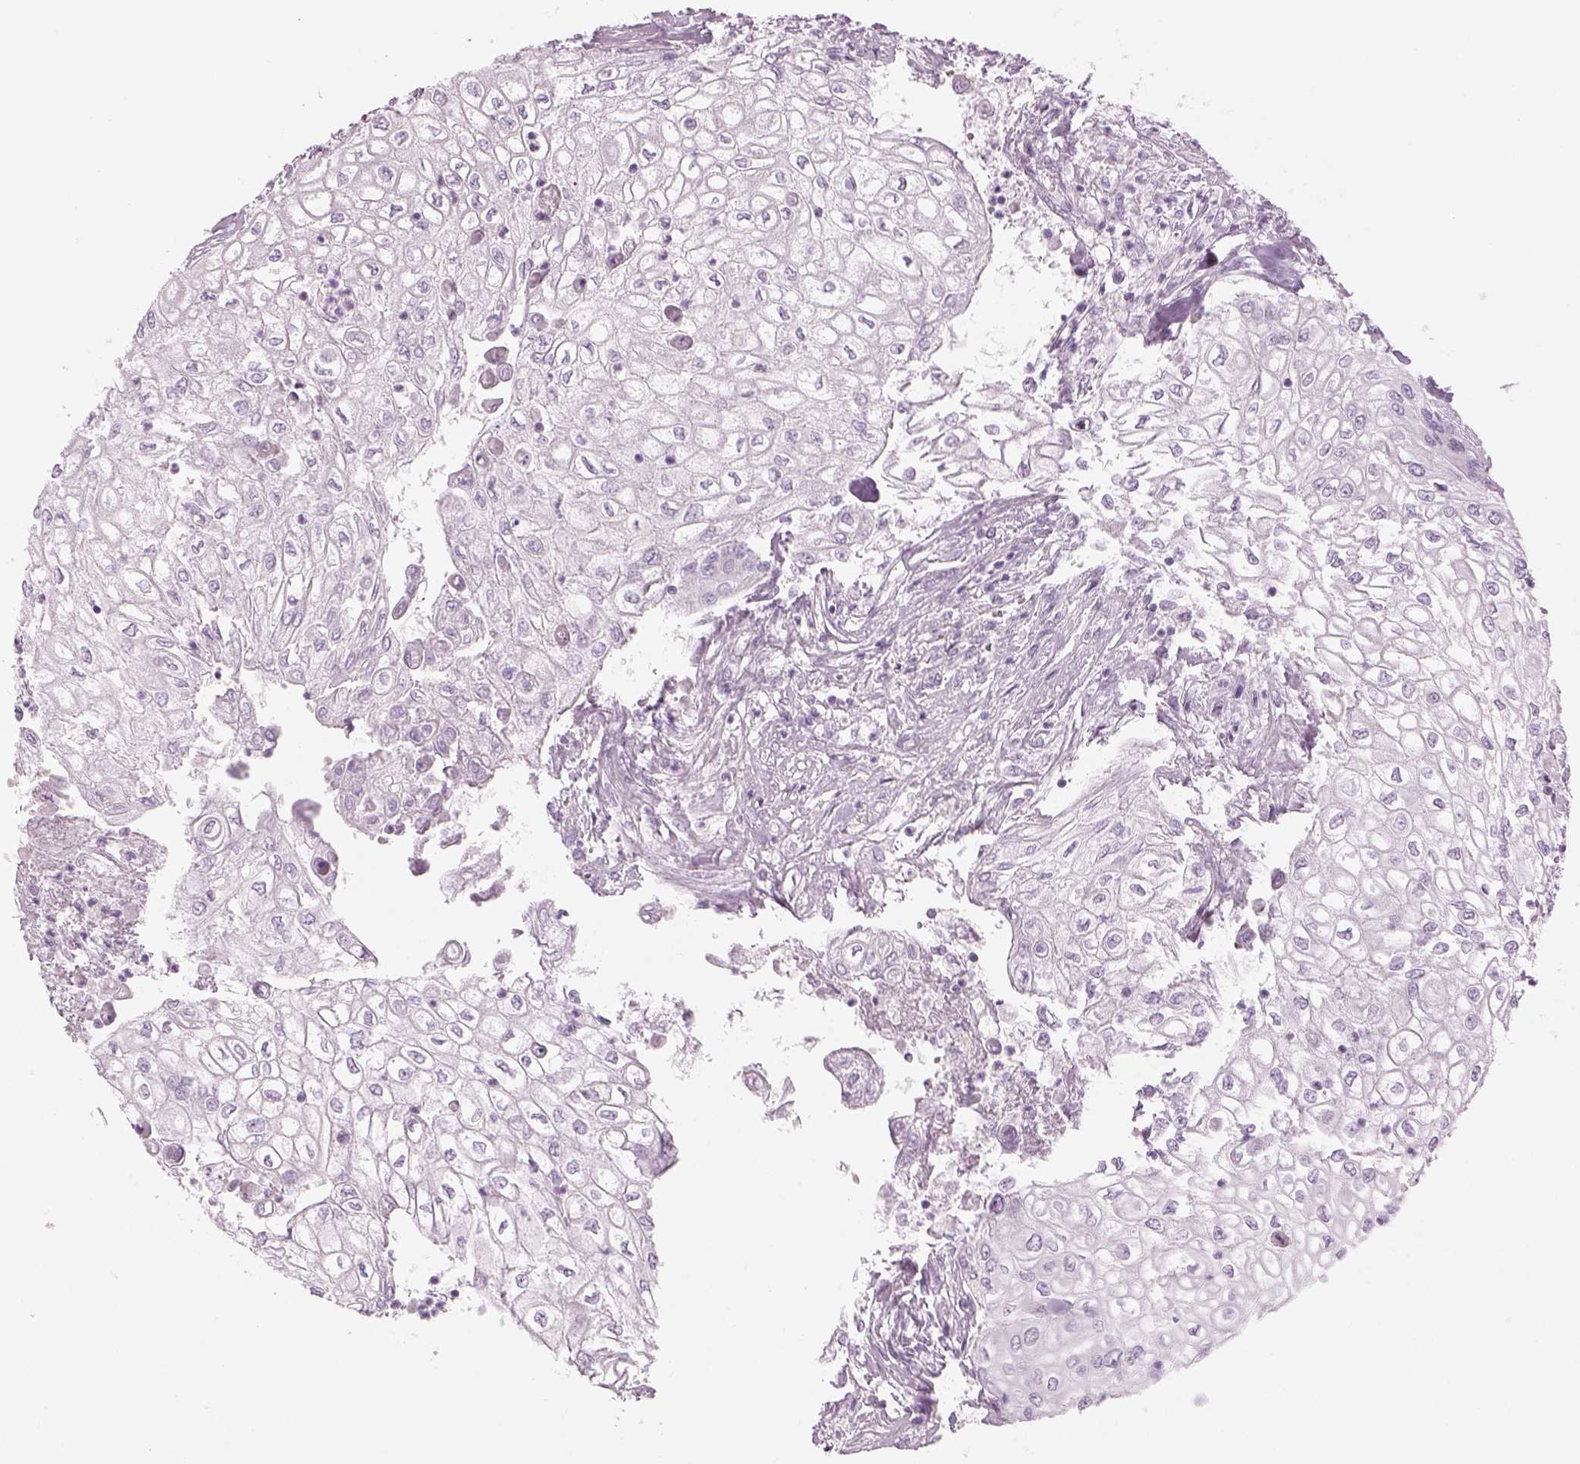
{"staining": {"intensity": "negative", "quantity": "none", "location": "none"}, "tissue": "urothelial cancer", "cell_type": "Tumor cells", "image_type": "cancer", "snomed": [{"axis": "morphology", "description": "Urothelial carcinoma, High grade"}, {"axis": "topography", "description": "Urinary bladder"}], "caption": "Tumor cells are negative for brown protein staining in urothelial cancer. Brightfield microscopy of immunohistochemistry stained with DAB (brown) and hematoxylin (blue), captured at high magnification.", "gene": "SAG", "patient": {"sex": "male", "age": 62}}